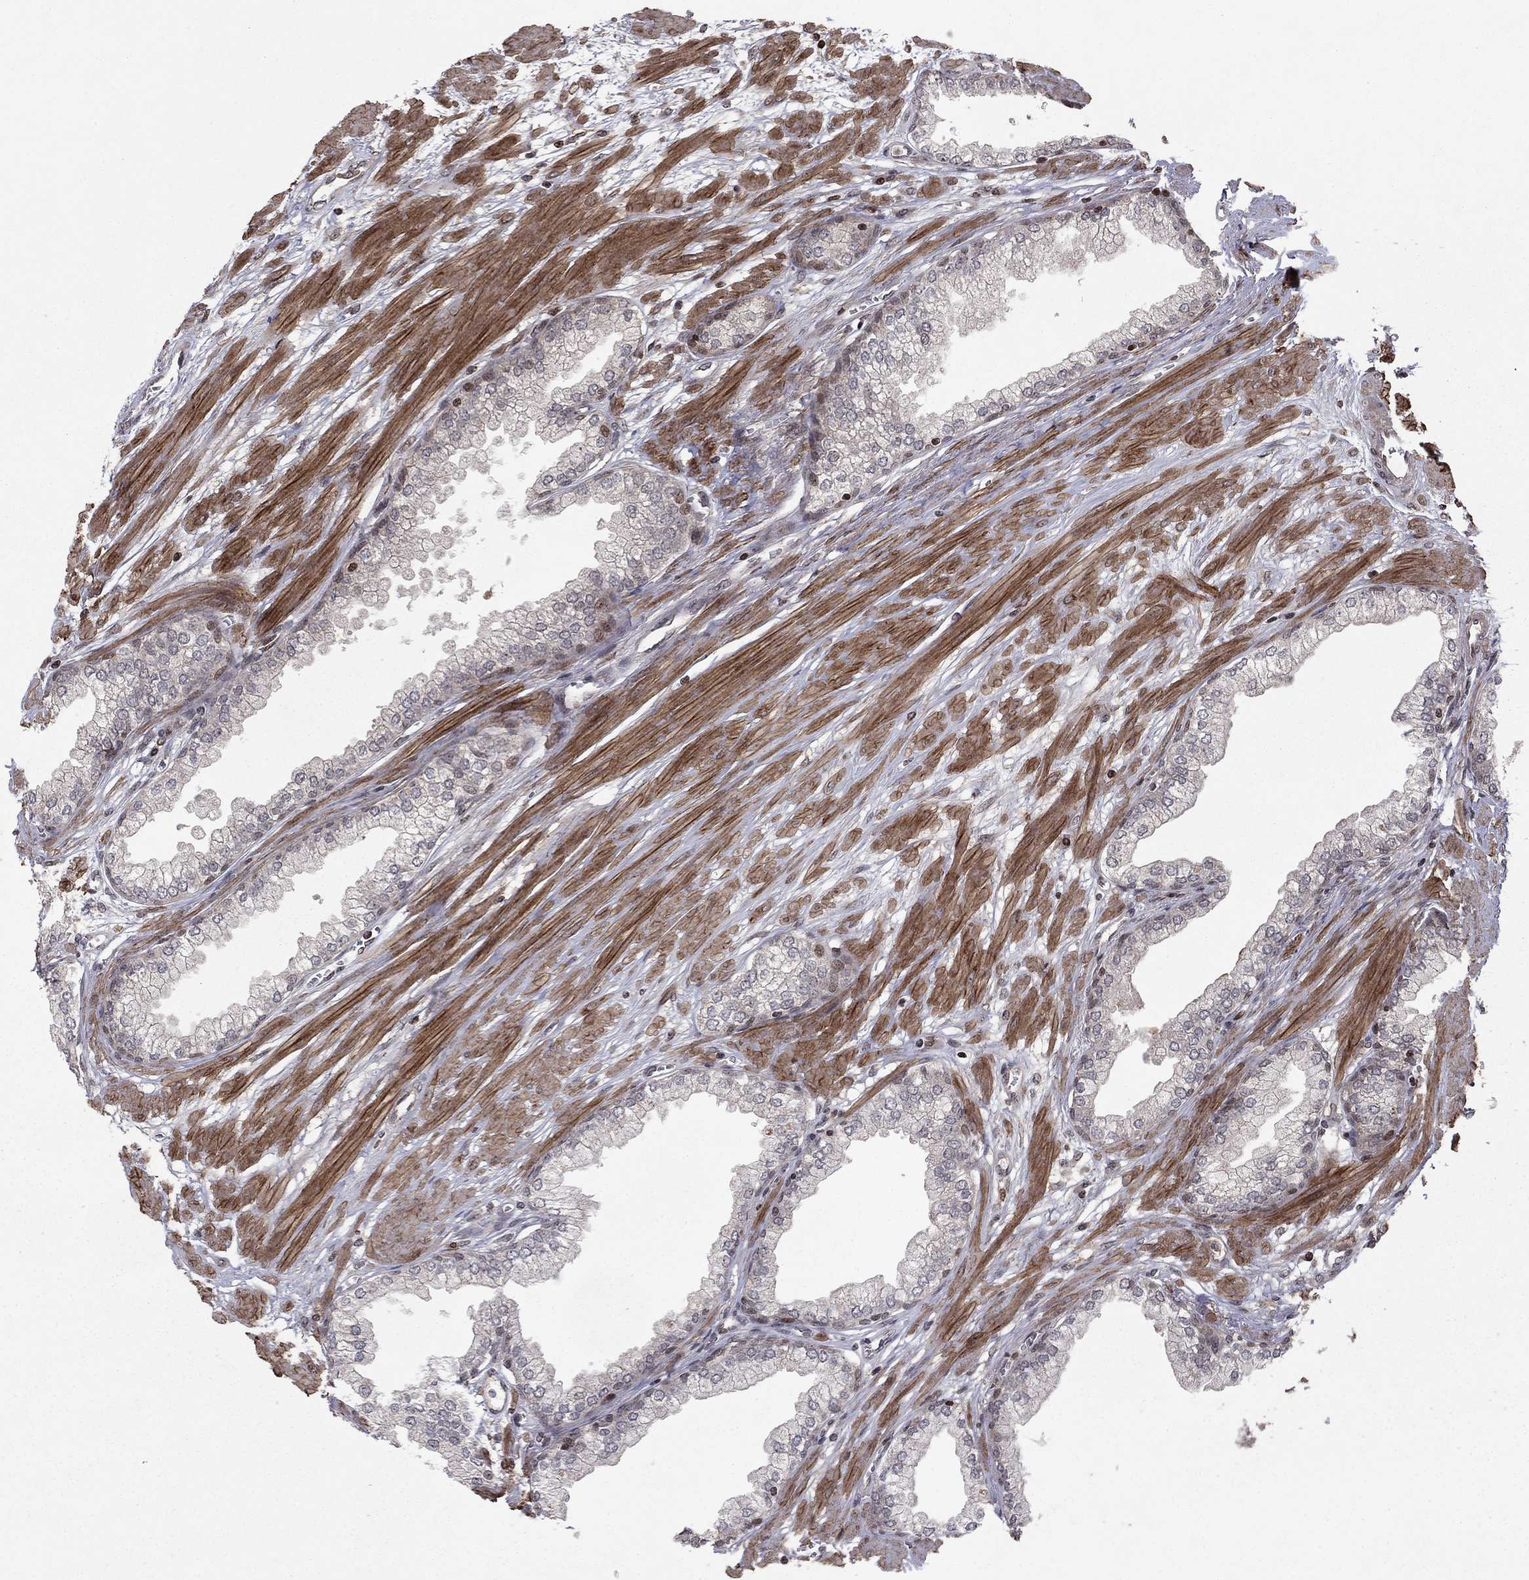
{"staining": {"intensity": "negative", "quantity": "none", "location": "none"}, "tissue": "prostate cancer", "cell_type": "Tumor cells", "image_type": "cancer", "snomed": [{"axis": "morphology", "description": "Adenocarcinoma, NOS"}, {"axis": "topography", "description": "Prostate and seminal vesicle, NOS"}, {"axis": "topography", "description": "Prostate"}], "caption": "Immunohistochemical staining of human prostate cancer reveals no significant positivity in tumor cells. (Stains: DAB immunohistochemistry (IHC) with hematoxylin counter stain, Microscopy: brightfield microscopy at high magnification).", "gene": "SORBS1", "patient": {"sex": "male", "age": 69}}